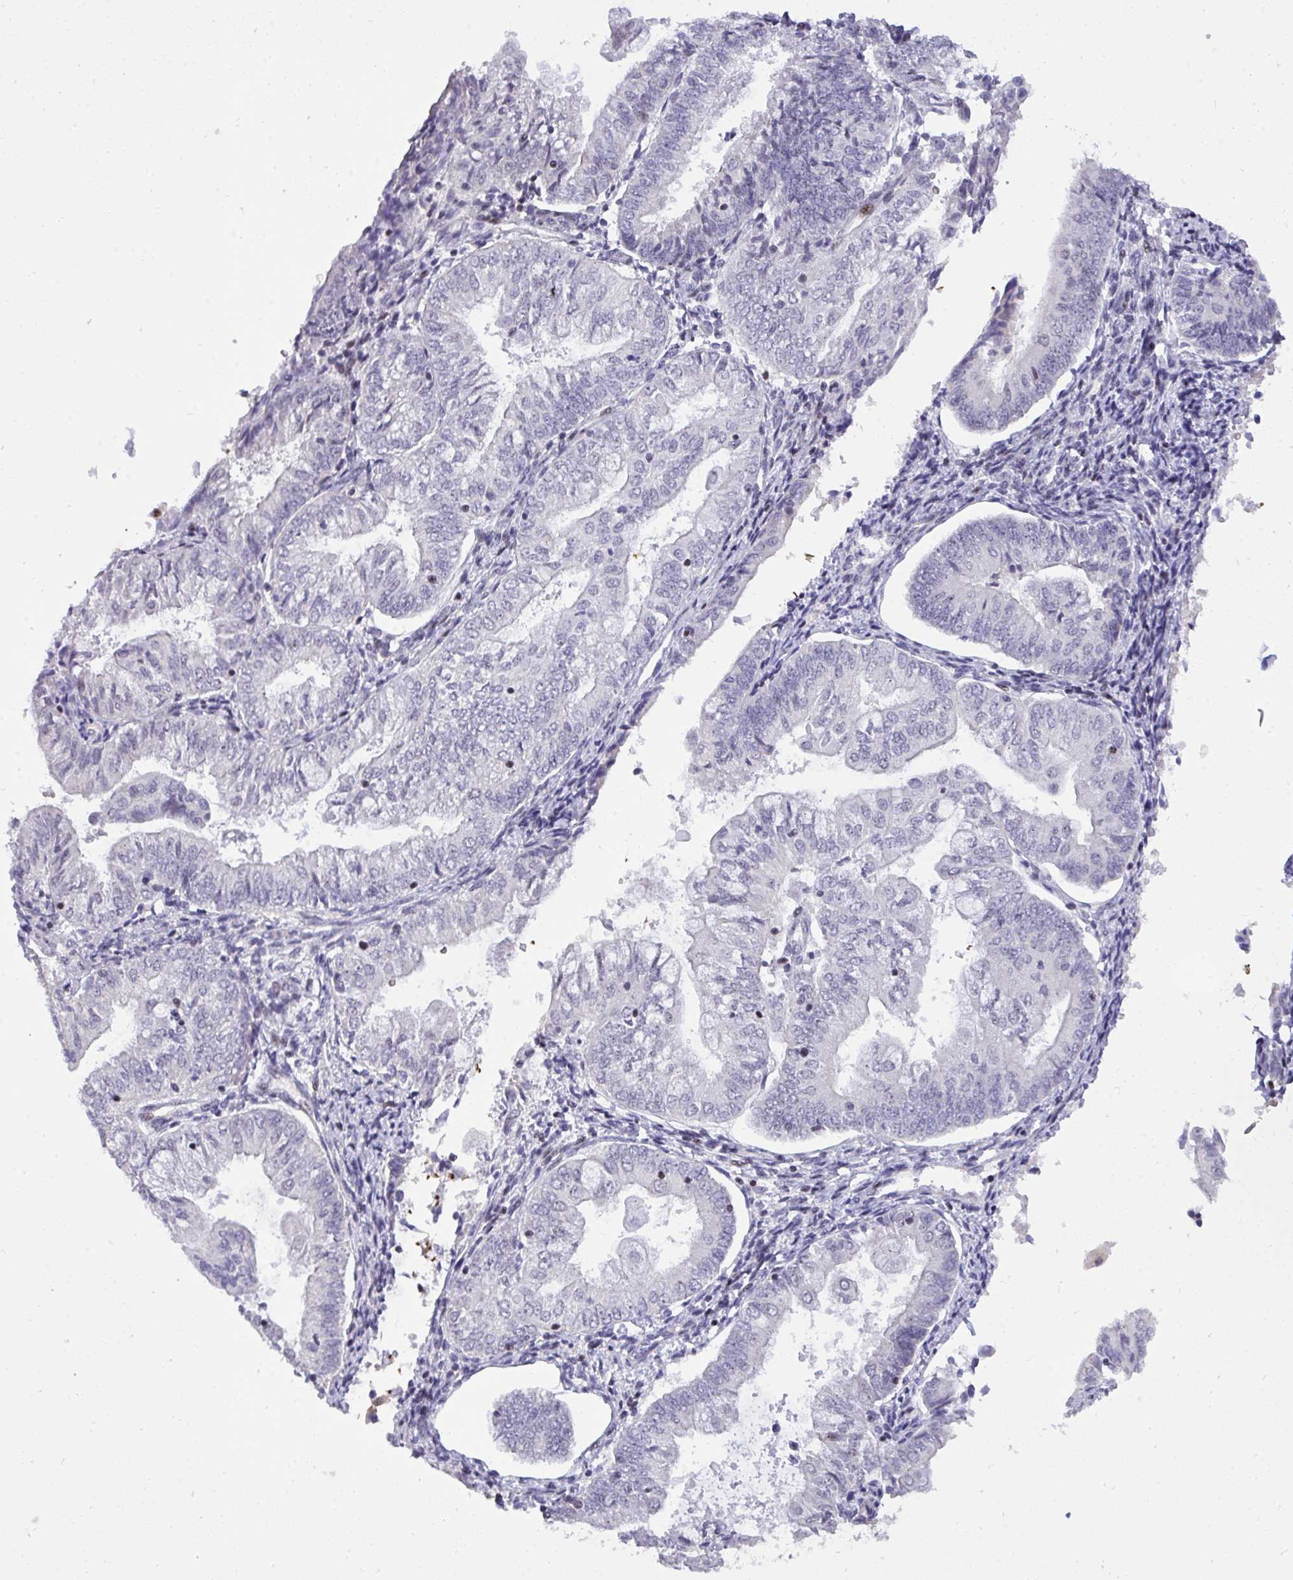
{"staining": {"intensity": "moderate", "quantity": "<25%", "location": "nuclear"}, "tissue": "endometrial cancer", "cell_type": "Tumor cells", "image_type": "cancer", "snomed": [{"axis": "morphology", "description": "Adenocarcinoma, NOS"}, {"axis": "topography", "description": "Endometrium"}], "caption": "Human endometrial cancer stained with a brown dye exhibits moderate nuclear positive staining in about <25% of tumor cells.", "gene": "PLPPR3", "patient": {"sex": "female", "age": 55}}